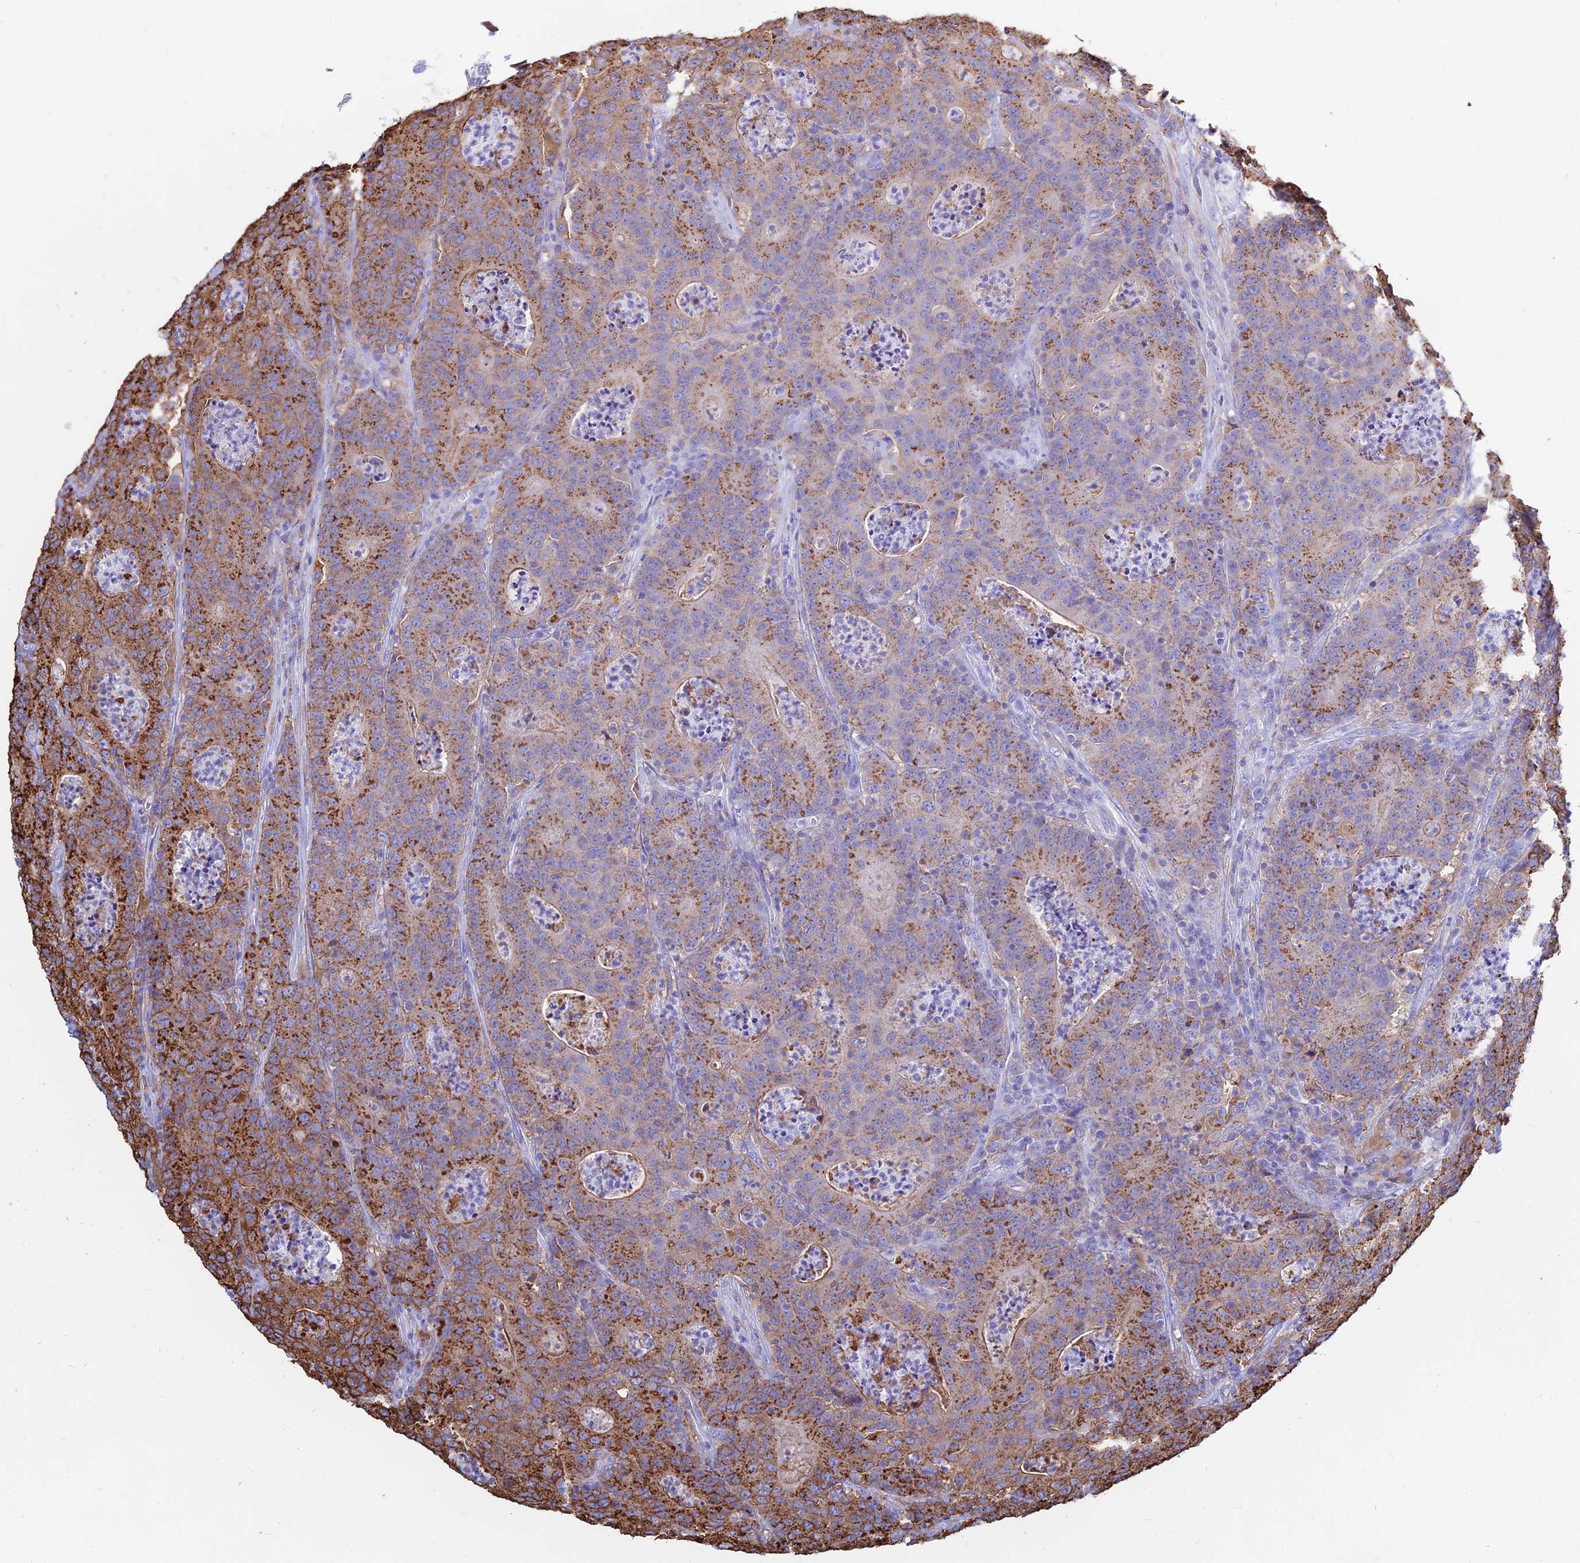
{"staining": {"intensity": "moderate", "quantity": ">75%", "location": "cytoplasmic/membranous"}, "tissue": "colorectal cancer", "cell_type": "Tumor cells", "image_type": "cancer", "snomed": [{"axis": "morphology", "description": "Adenocarcinoma, NOS"}, {"axis": "topography", "description": "Colon"}], "caption": "High-magnification brightfield microscopy of adenocarcinoma (colorectal) stained with DAB (3,3'-diaminobenzidine) (brown) and counterstained with hematoxylin (blue). tumor cells exhibit moderate cytoplasmic/membranous positivity is identified in approximately>75% of cells.", "gene": "HLA-DRB1", "patient": {"sex": "male", "age": 83}}